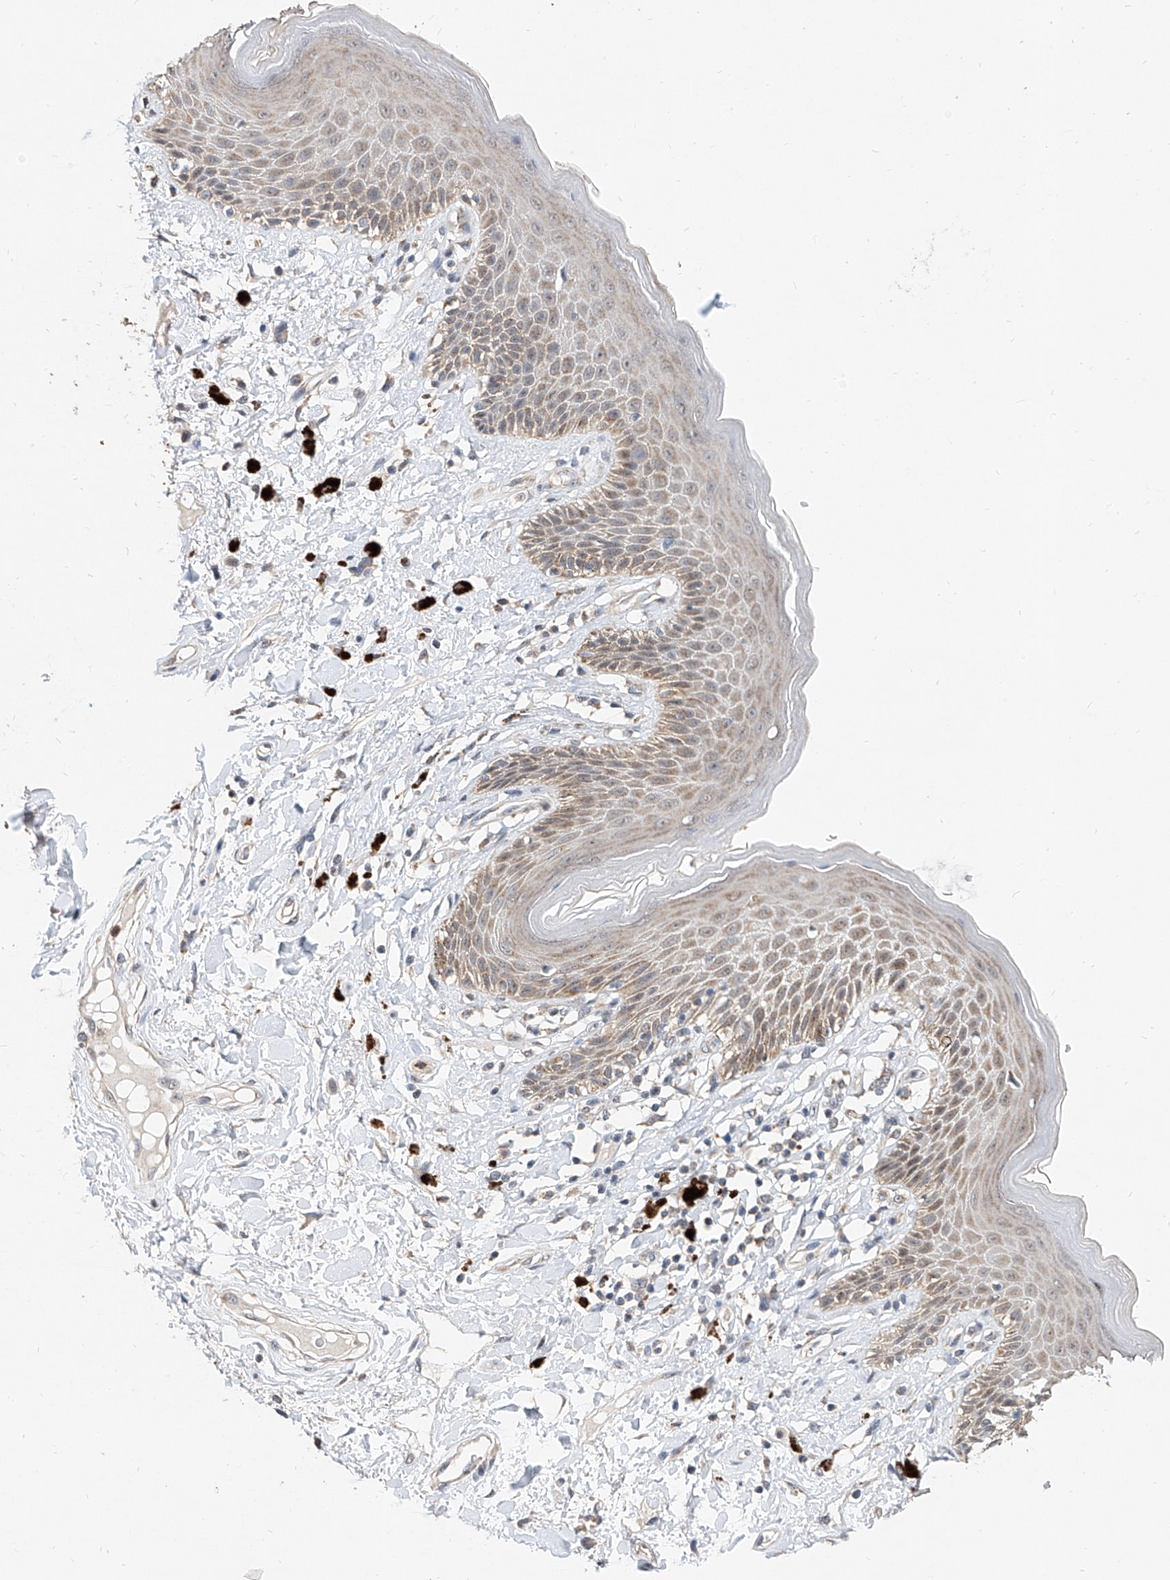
{"staining": {"intensity": "moderate", "quantity": "25%-75%", "location": "cytoplasmic/membranous,nuclear"}, "tissue": "skin", "cell_type": "Epidermal cells", "image_type": "normal", "snomed": [{"axis": "morphology", "description": "Normal tissue, NOS"}, {"axis": "topography", "description": "Anal"}], "caption": "A medium amount of moderate cytoplasmic/membranous,nuclear staining is appreciated in approximately 25%-75% of epidermal cells in unremarkable skin. Ihc stains the protein of interest in brown and the nuclei are stained blue.", "gene": "MFSD4B", "patient": {"sex": "female", "age": 78}}